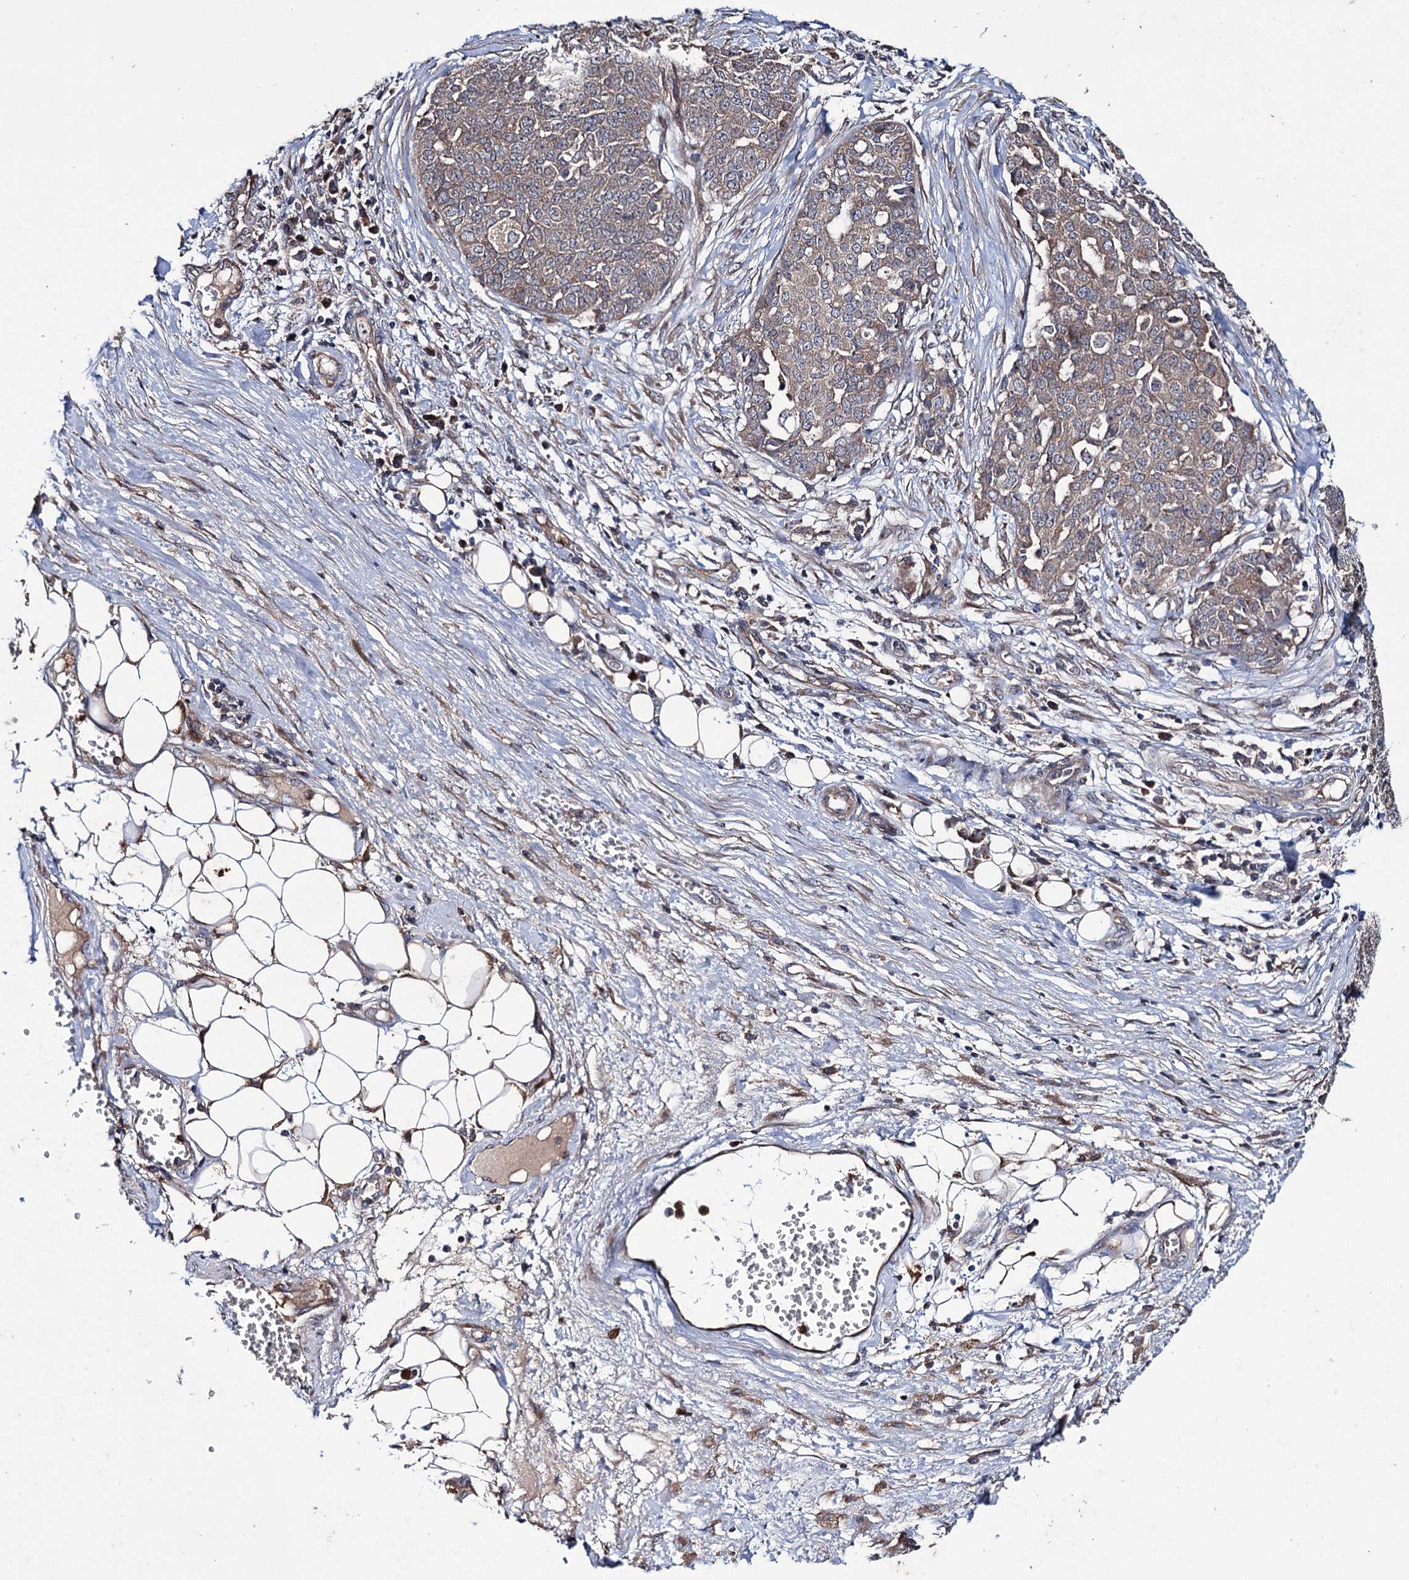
{"staining": {"intensity": "weak", "quantity": ">75%", "location": "cytoplasmic/membranous"}, "tissue": "ovarian cancer", "cell_type": "Tumor cells", "image_type": "cancer", "snomed": [{"axis": "morphology", "description": "Cystadenocarcinoma, serous, NOS"}, {"axis": "topography", "description": "Soft tissue"}, {"axis": "topography", "description": "Ovary"}], "caption": "This micrograph displays immunohistochemistry (IHC) staining of human ovarian cancer, with low weak cytoplasmic/membranous expression in approximately >75% of tumor cells.", "gene": "PTPN3", "patient": {"sex": "female", "age": 57}}